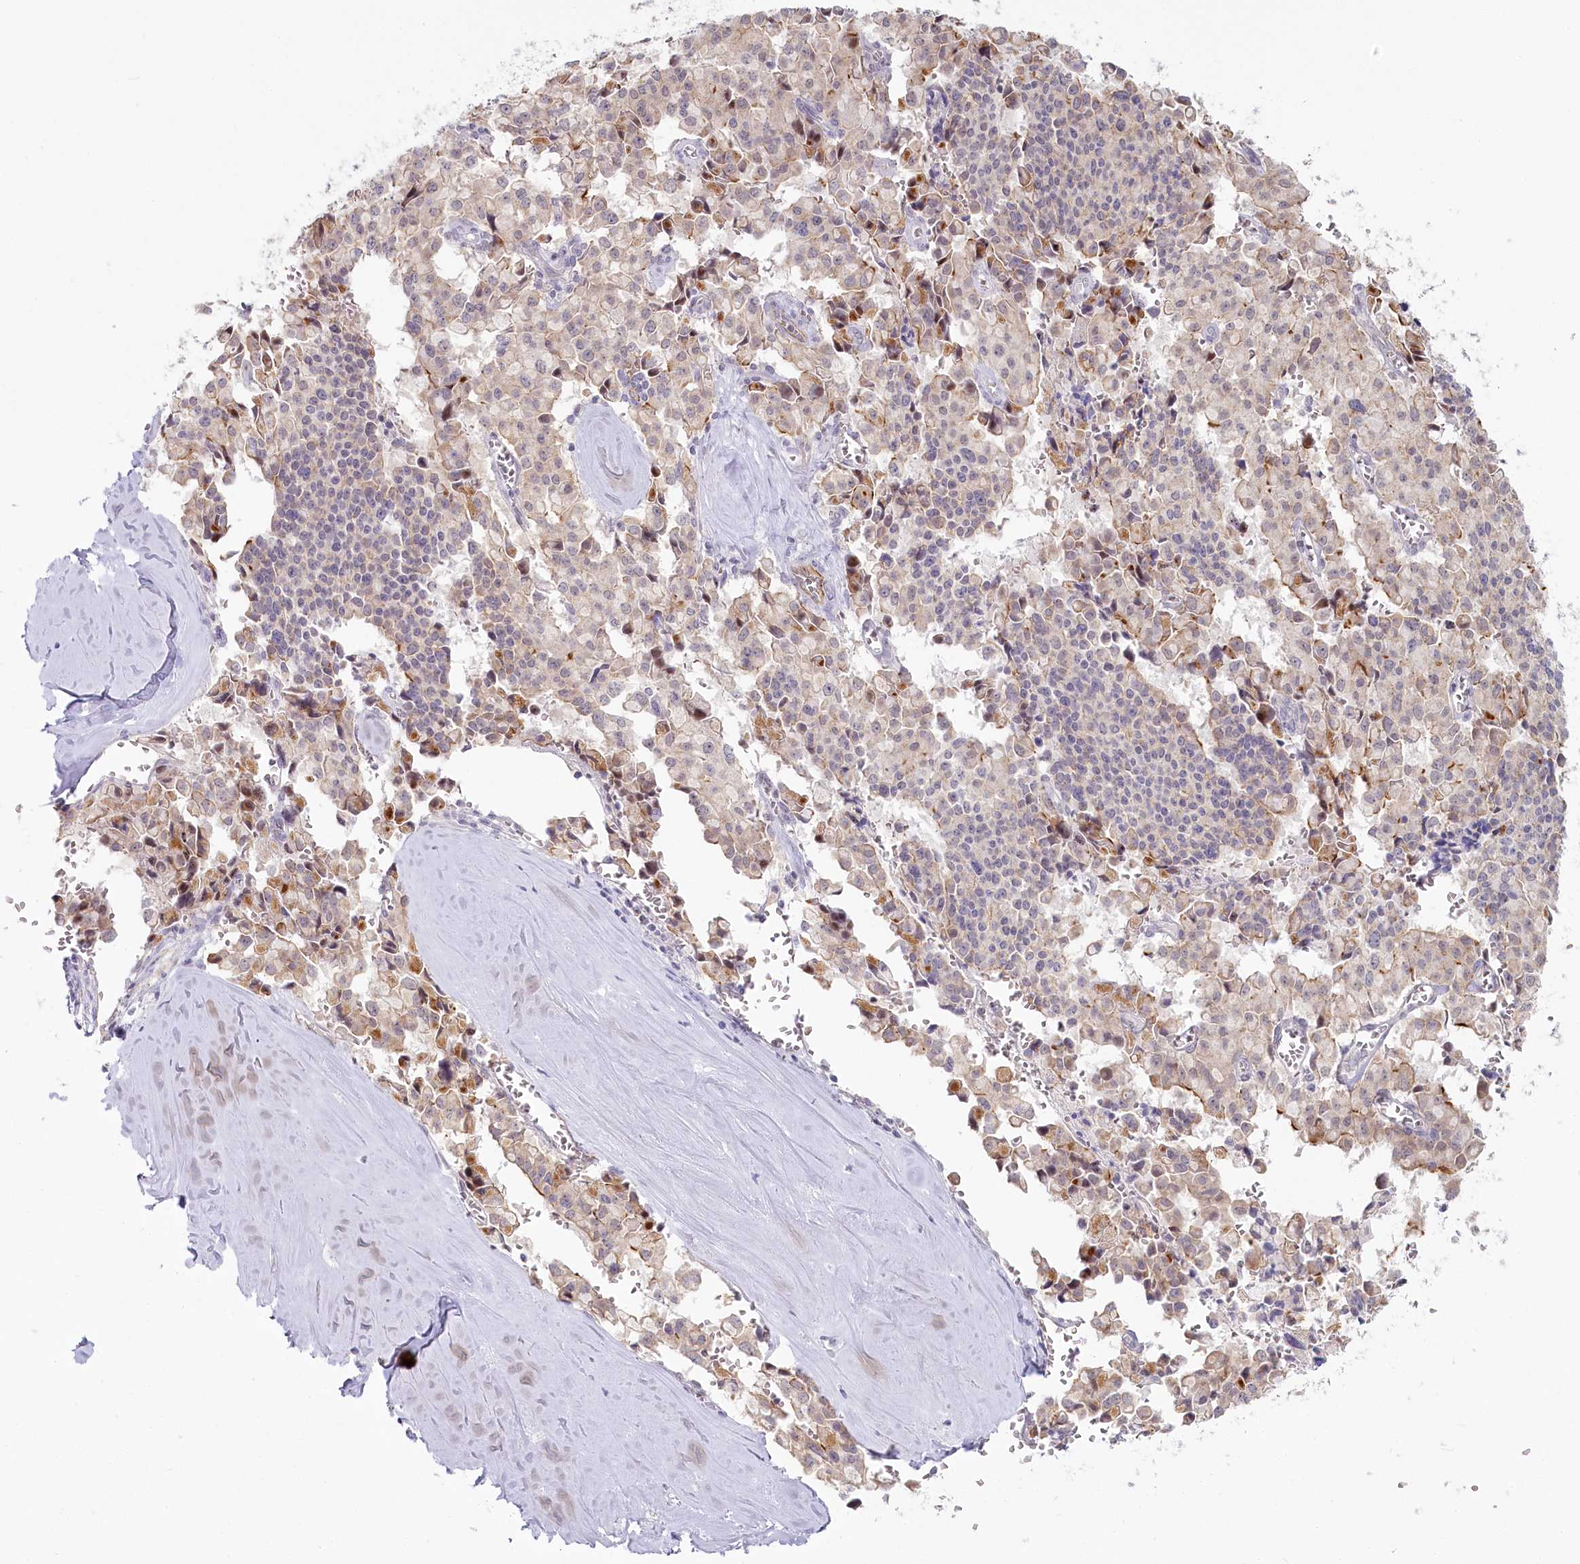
{"staining": {"intensity": "moderate", "quantity": ">75%", "location": "cytoplasmic/membranous"}, "tissue": "pancreatic cancer", "cell_type": "Tumor cells", "image_type": "cancer", "snomed": [{"axis": "morphology", "description": "Adenocarcinoma, NOS"}, {"axis": "topography", "description": "Pancreas"}], "caption": "IHC (DAB) staining of human adenocarcinoma (pancreatic) shows moderate cytoplasmic/membranous protein staining in about >75% of tumor cells.", "gene": "ABHD8", "patient": {"sex": "male", "age": 65}}